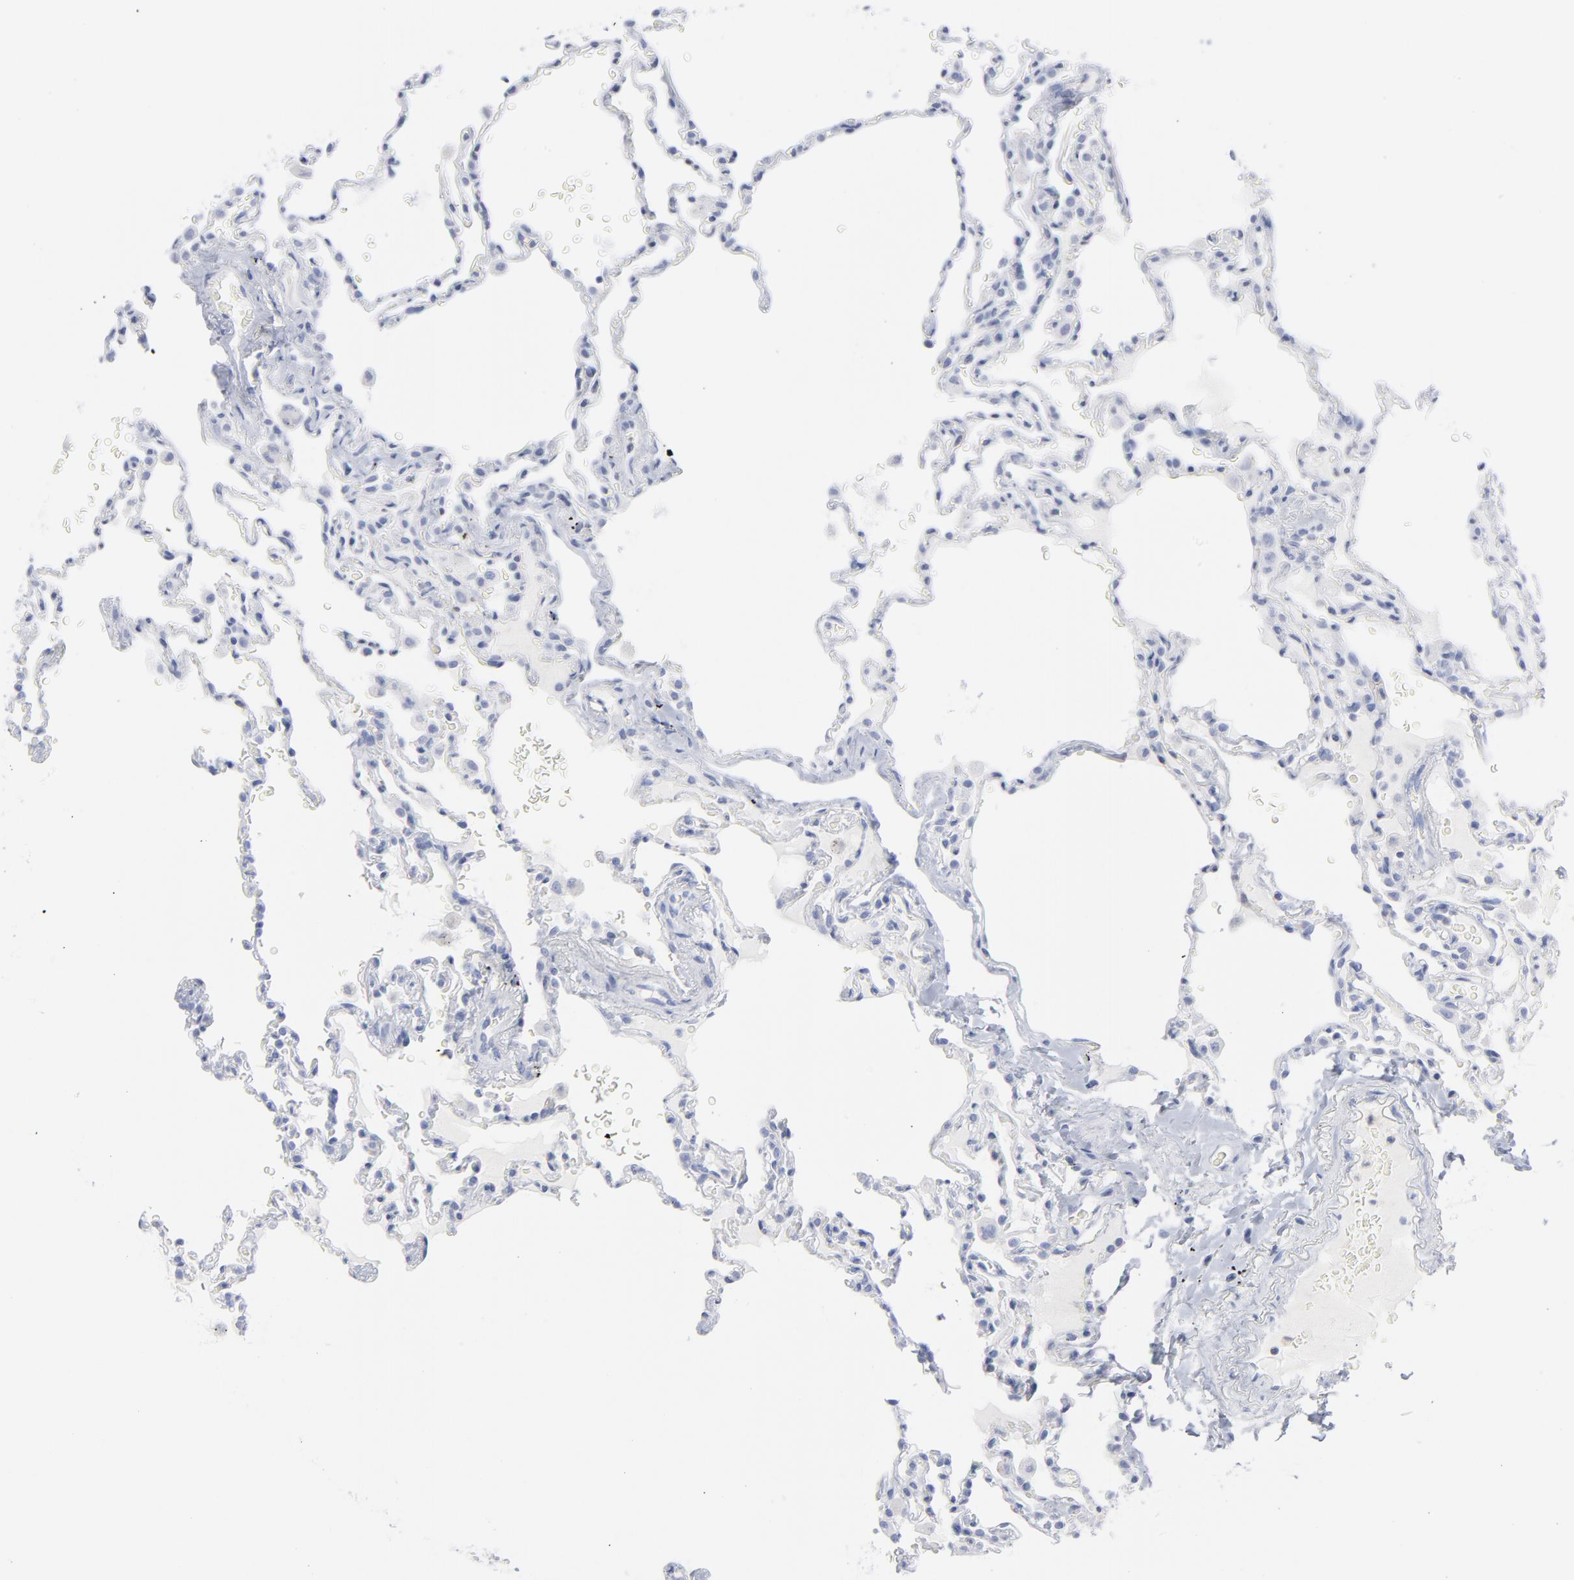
{"staining": {"intensity": "negative", "quantity": "none", "location": "none"}, "tissue": "lung", "cell_type": "Alveolar cells", "image_type": "normal", "snomed": [{"axis": "morphology", "description": "Normal tissue, NOS"}, {"axis": "topography", "description": "Lung"}], "caption": "A high-resolution image shows immunohistochemistry (IHC) staining of unremarkable lung, which demonstrates no significant positivity in alveolar cells. (DAB (3,3'-diaminobenzidine) immunohistochemistry (IHC), high magnification).", "gene": "P2RY8", "patient": {"sex": "male", "age": 59}}